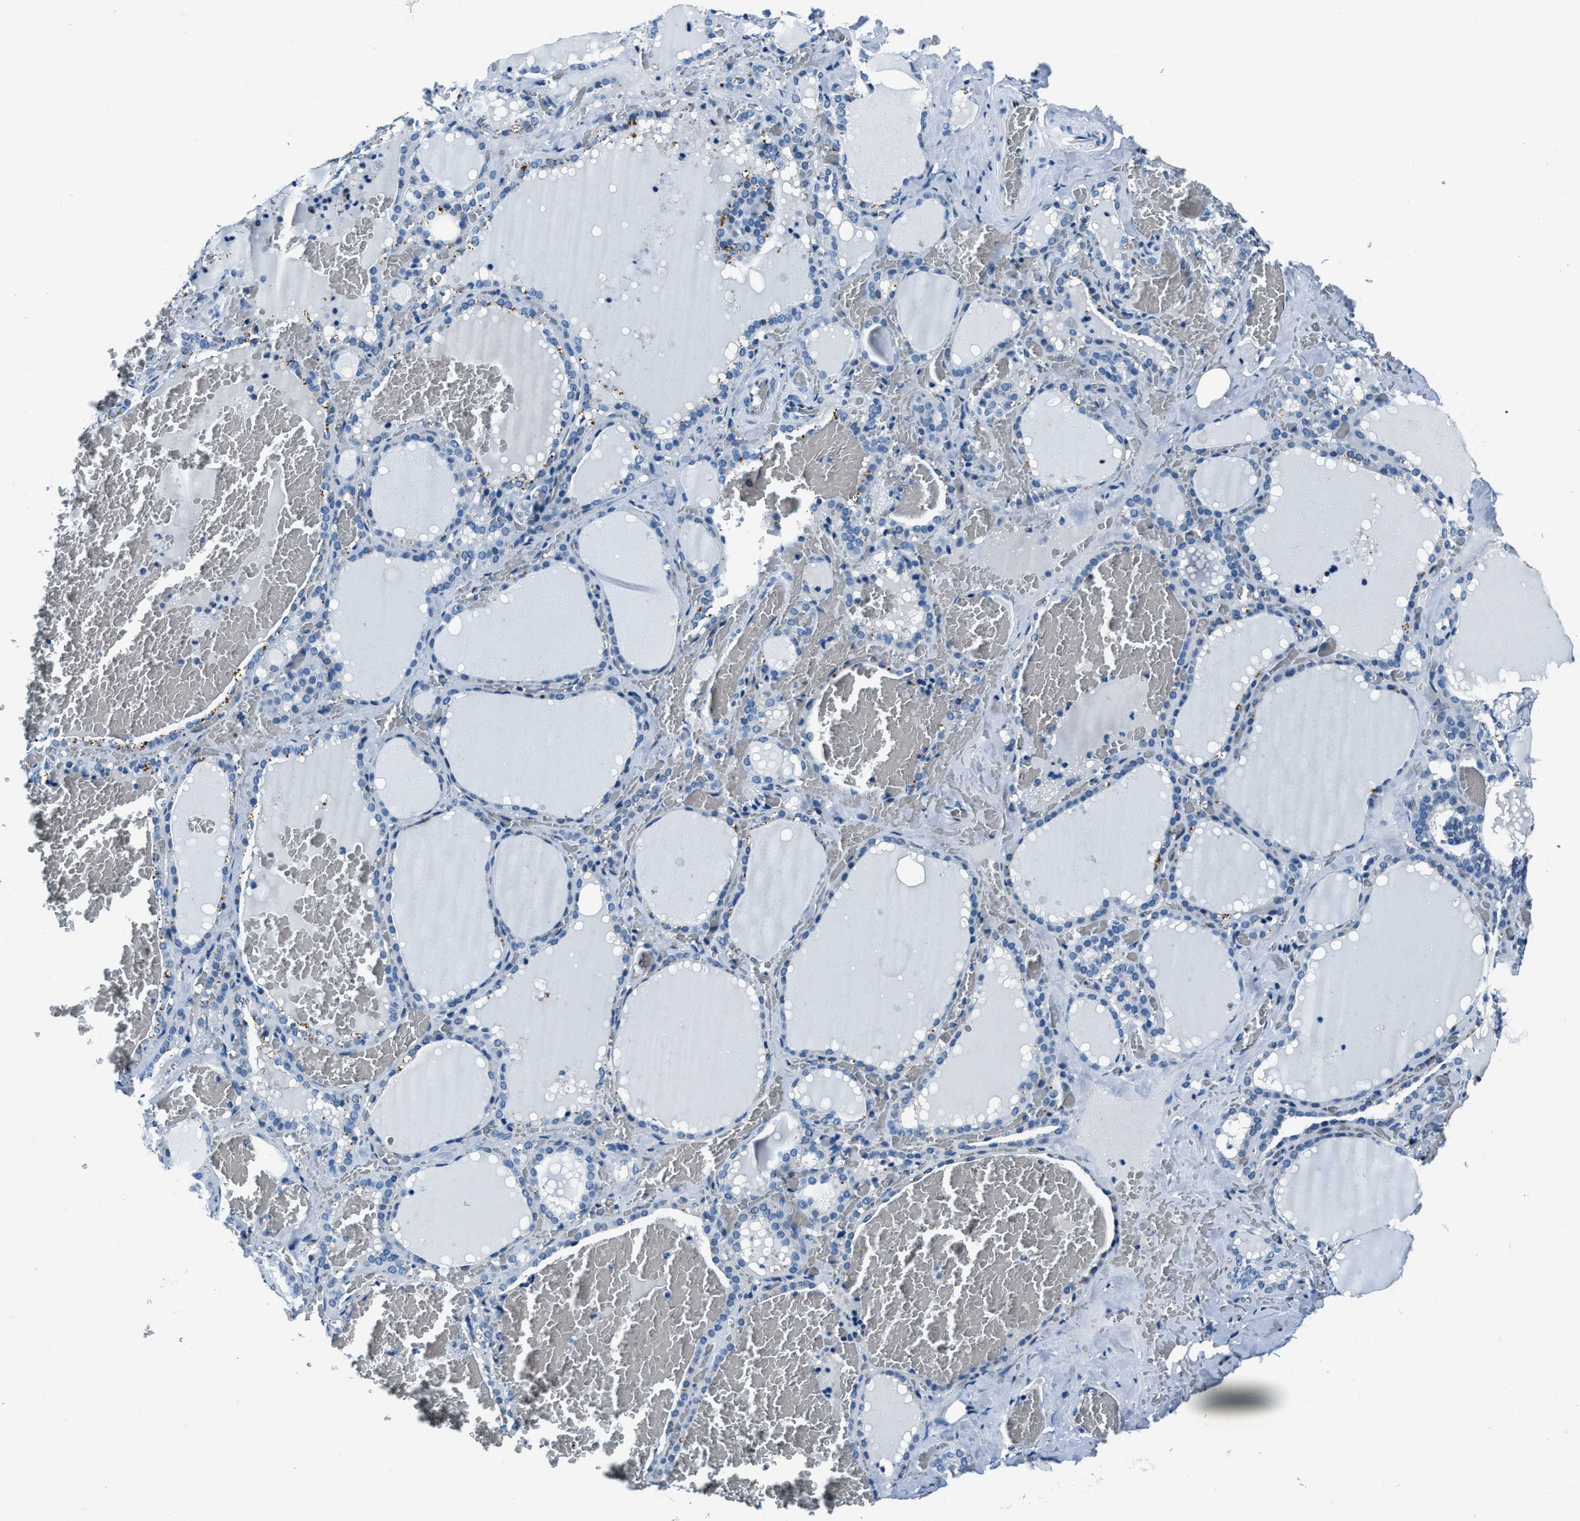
{"staining": {"intensity": "negative", "quantity": "none", "location": "none"}, "tissue": "thyroid gland", "cell_type": "Glandular cells", "image_type": "normal", "snomed": [{"axis": "morphology", "description": "Normal tissue, NOS"}, {"axis": "topography", "description": "Thyroid gland"}], "caption": "This is a histopathology image of IHC staining of normal thyroid gland, which shows no staining in glandular cells.", "gene": "PTPDC1", "patient": {"sex": "female", "age": 22}}